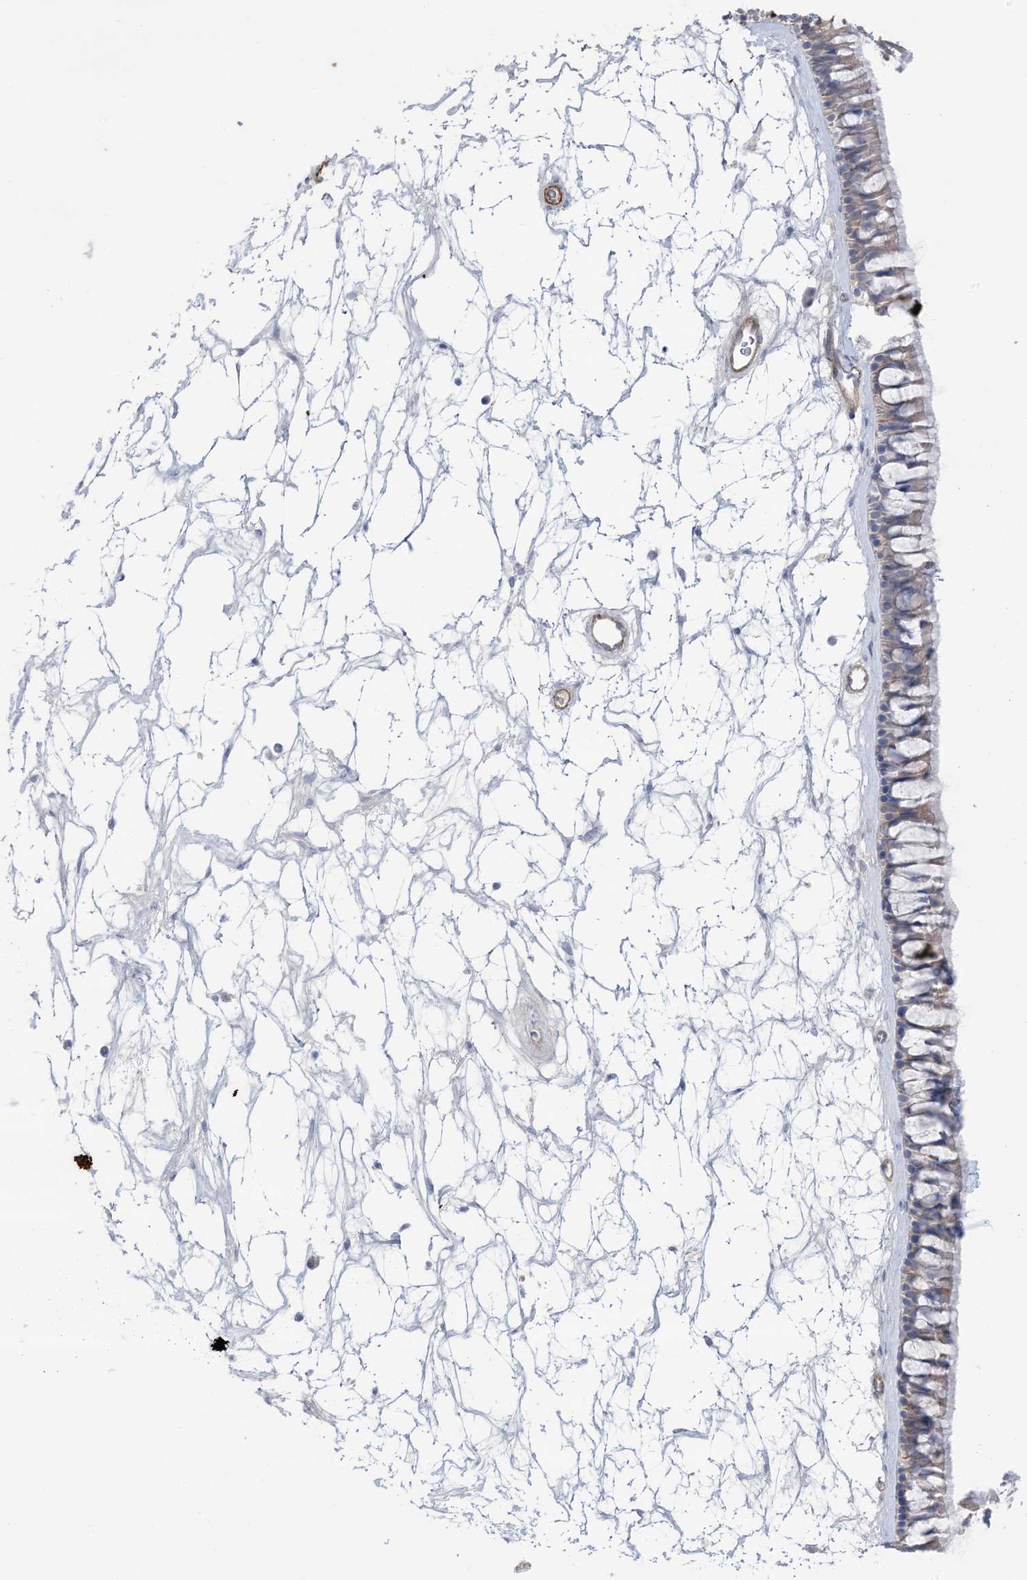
{"staining": {"intensity": "weak", "quantity": ">75%", "location": "cytoplasmic/membranous"}, "tissue": "nasopharynx", "cell_type": "Respiratory epithelial cells", "image_type": "normal", "snomed": [{"axis": "morphology", "description": "Normal tissue, NOS"}, {"axis": "topography", "description": "Nasopharynx"}], "caption": "Immunohistochemical staining of unremarkable nasopharynx demonstrates weak cytoplasmic/membranous protein expression in about >75% of respiratory epithelial cells.", "gene": "ATP11C", "patient": {"sex": "male", "age": 64}}